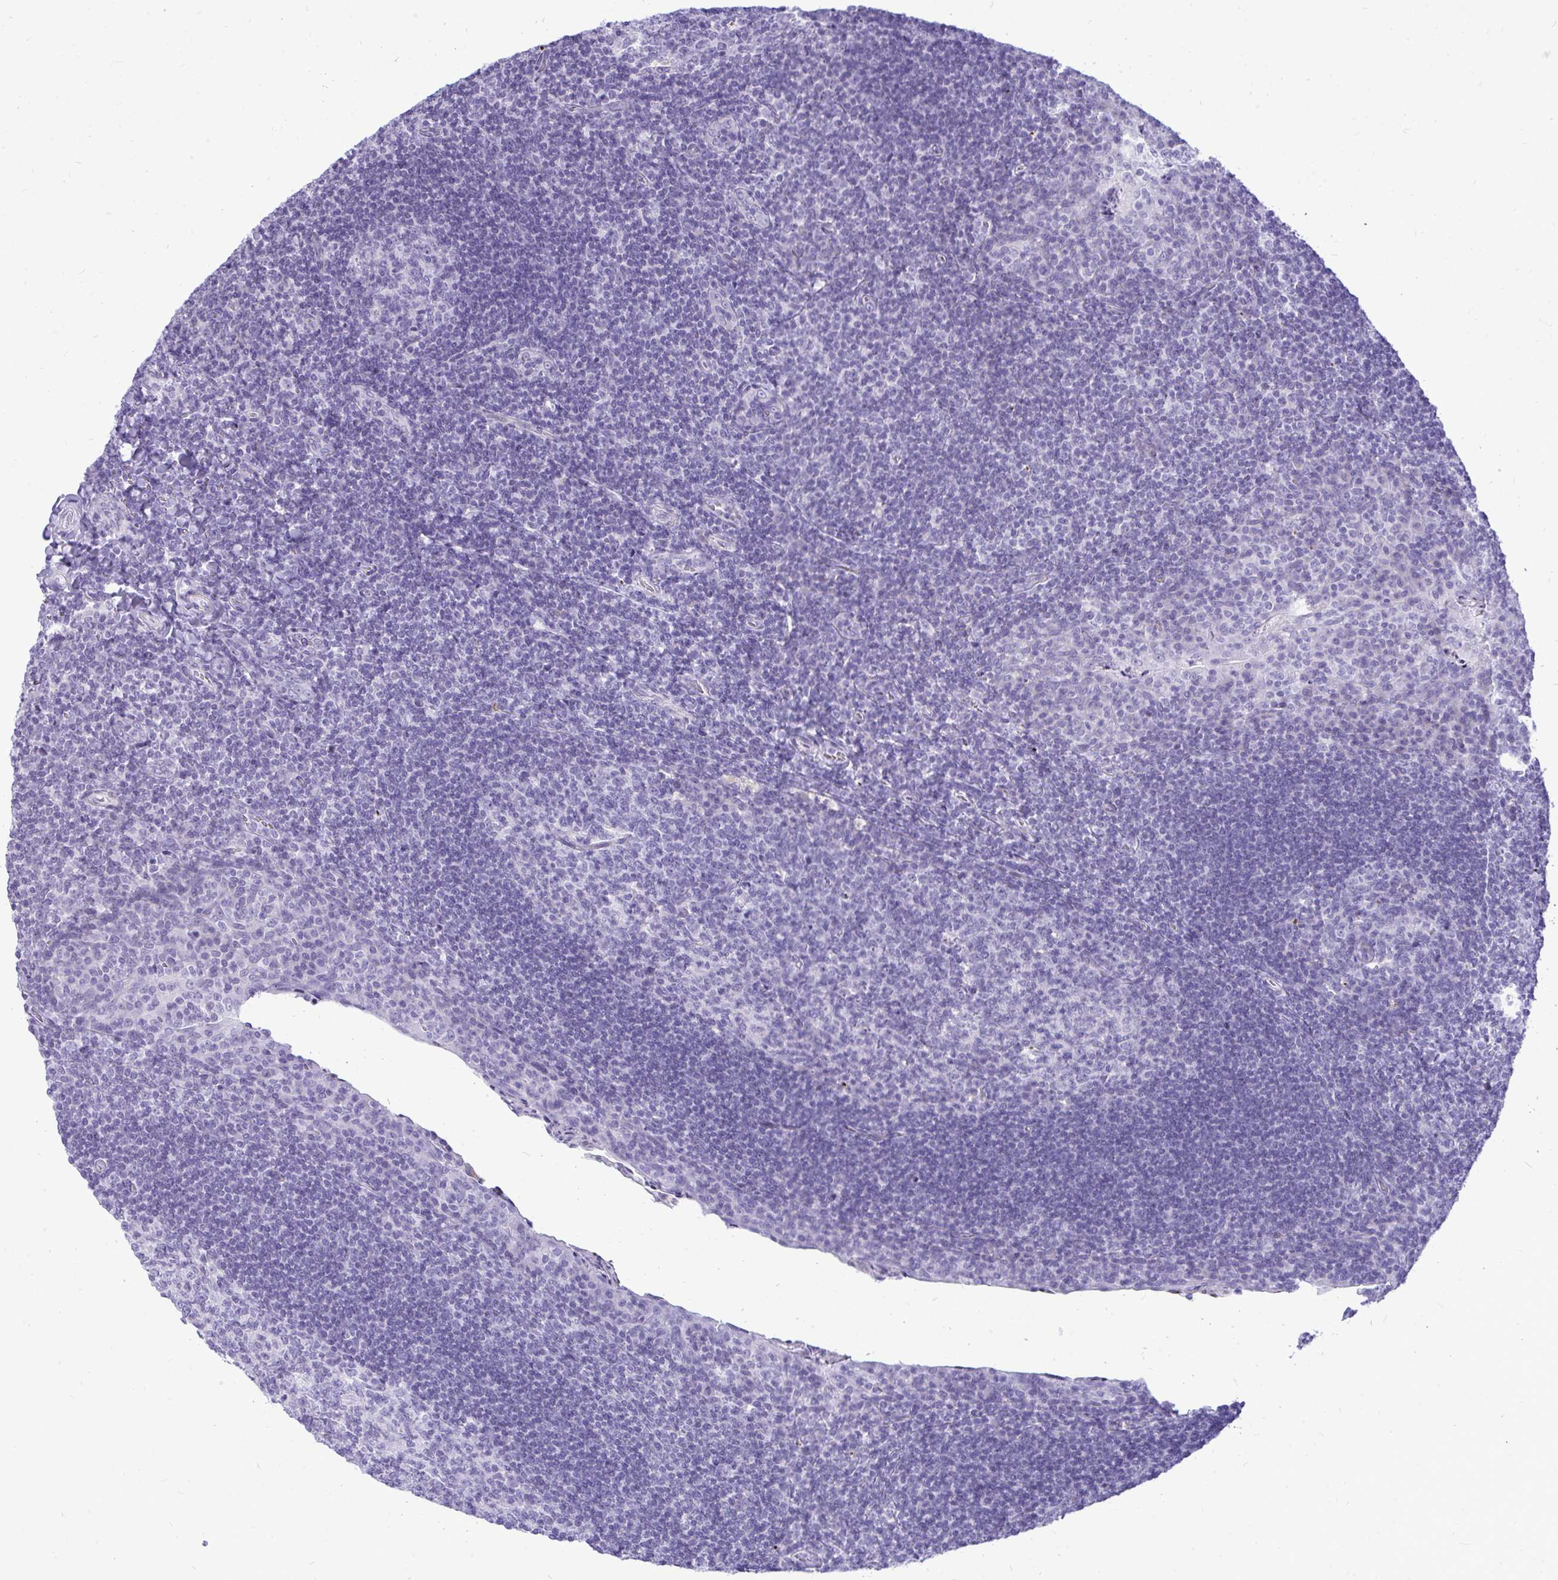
{"staining": {"intensity": "negative", "quantity": "none", "location": "none"}, "tissue": "tonsil", "cell_type": "Germinal center cells", "image_type": "normal", "snomed": [{"axis": "morphology", "description": "Normal tissue, NOS"}, {"axis": "topography", "description": "Tonsil"}], "caption": "Tonsil stained for a protein using immunohistochemistry exhibits no positivity germinal center cells.", "gene": "GABRA1", "patient": {"sex": "male", "age": 17}}